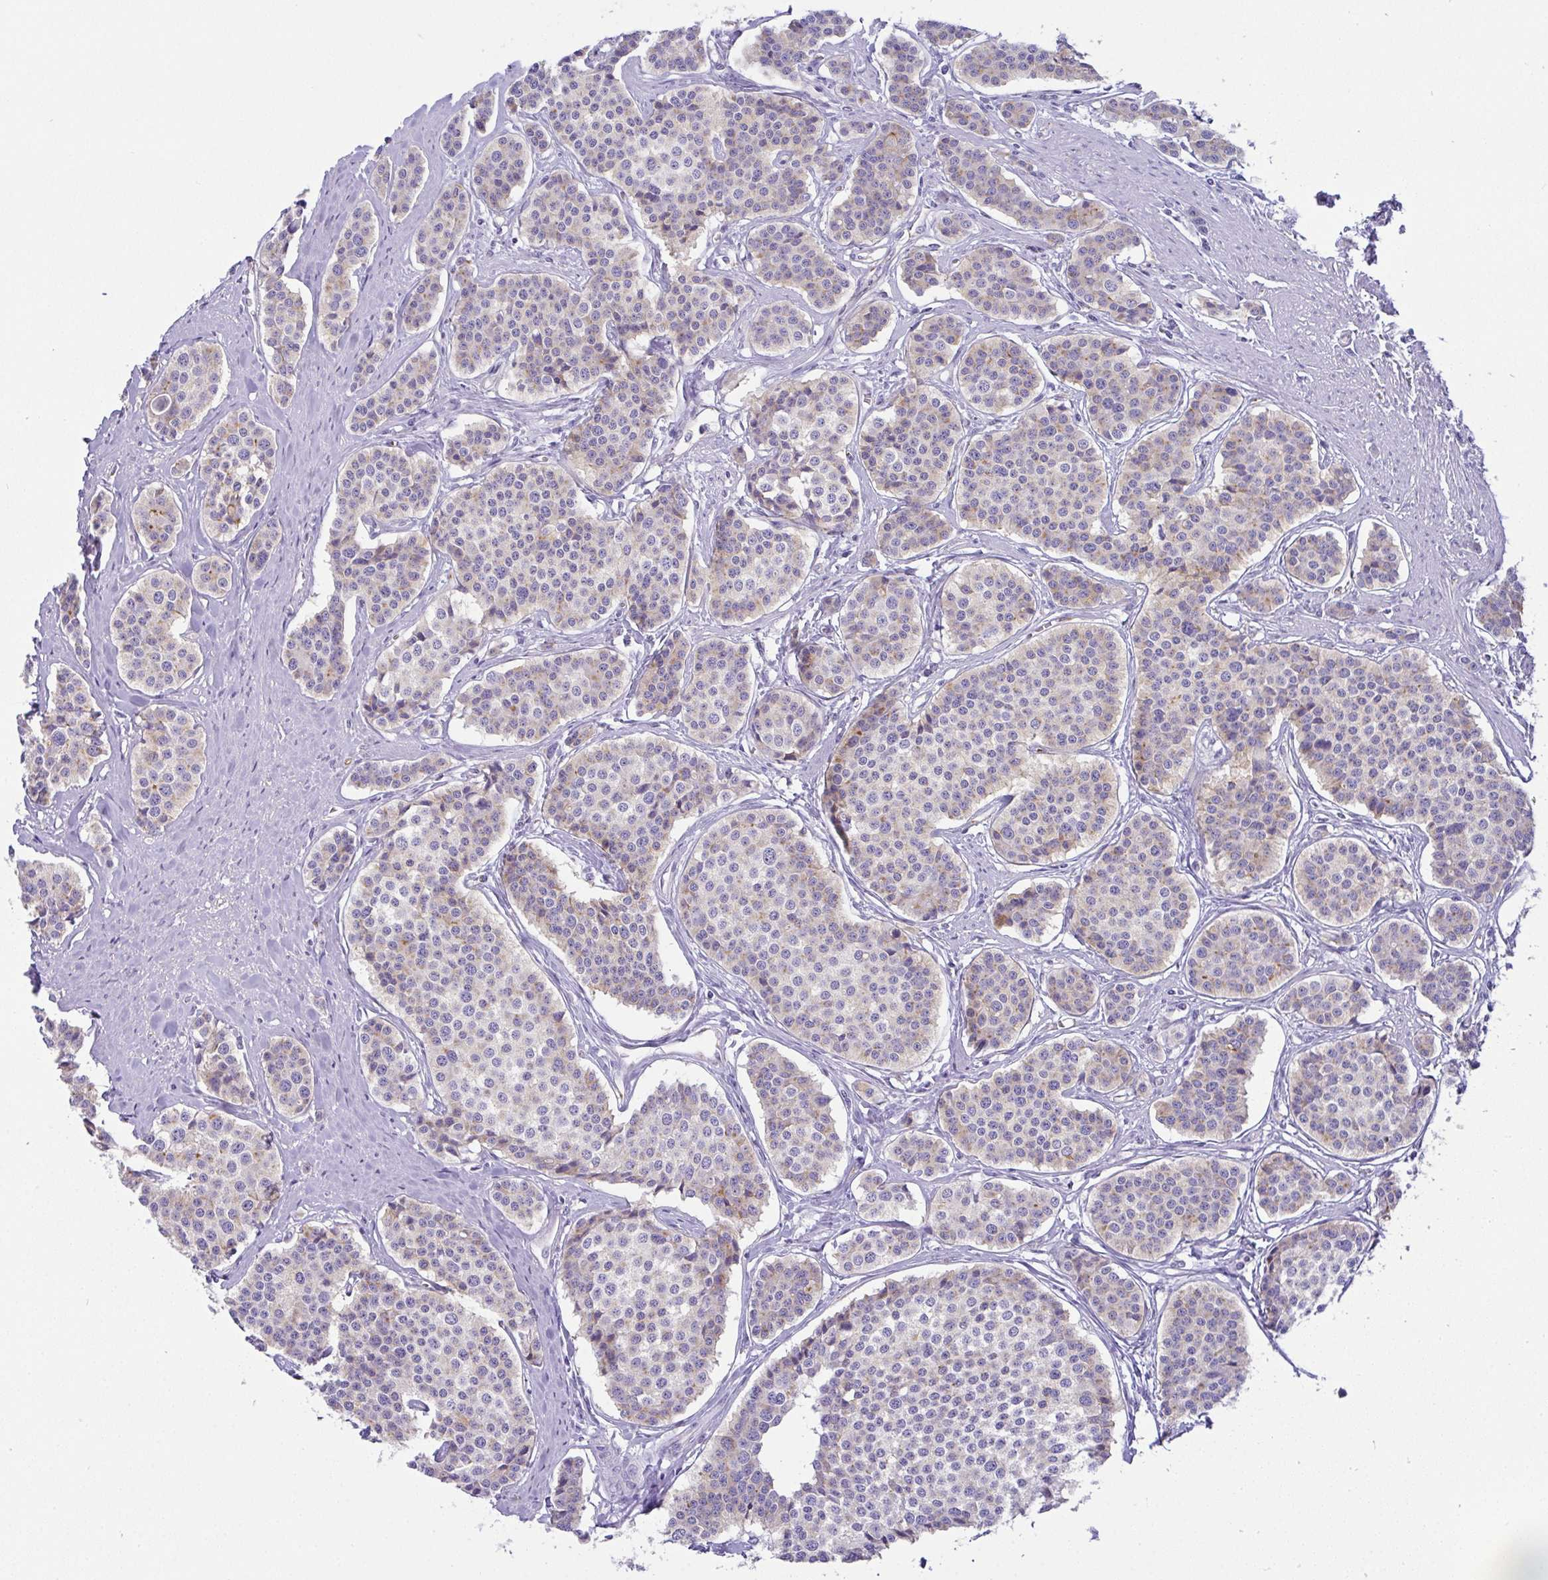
{"staining": {"intensity": "weak", "quantity": "<25%", "location": "cytoplasmic/membranous"}, "tissue": "carcinoid", "cell_type": "Tumor cells", "image_type": "cancer", "snomed": [{"axis": "morphology", "description": "Carcinoid, malignant, NOS"}, {"axis": "topography", "description": "Small intestine"}], "caption": "The immunohistochemistry photomicrograph has no significant staining in tumor cells of carcinoid (malignant) tissue.", "gene": "FAM177A1", "patient": {"sex": "male", "age": 60}}